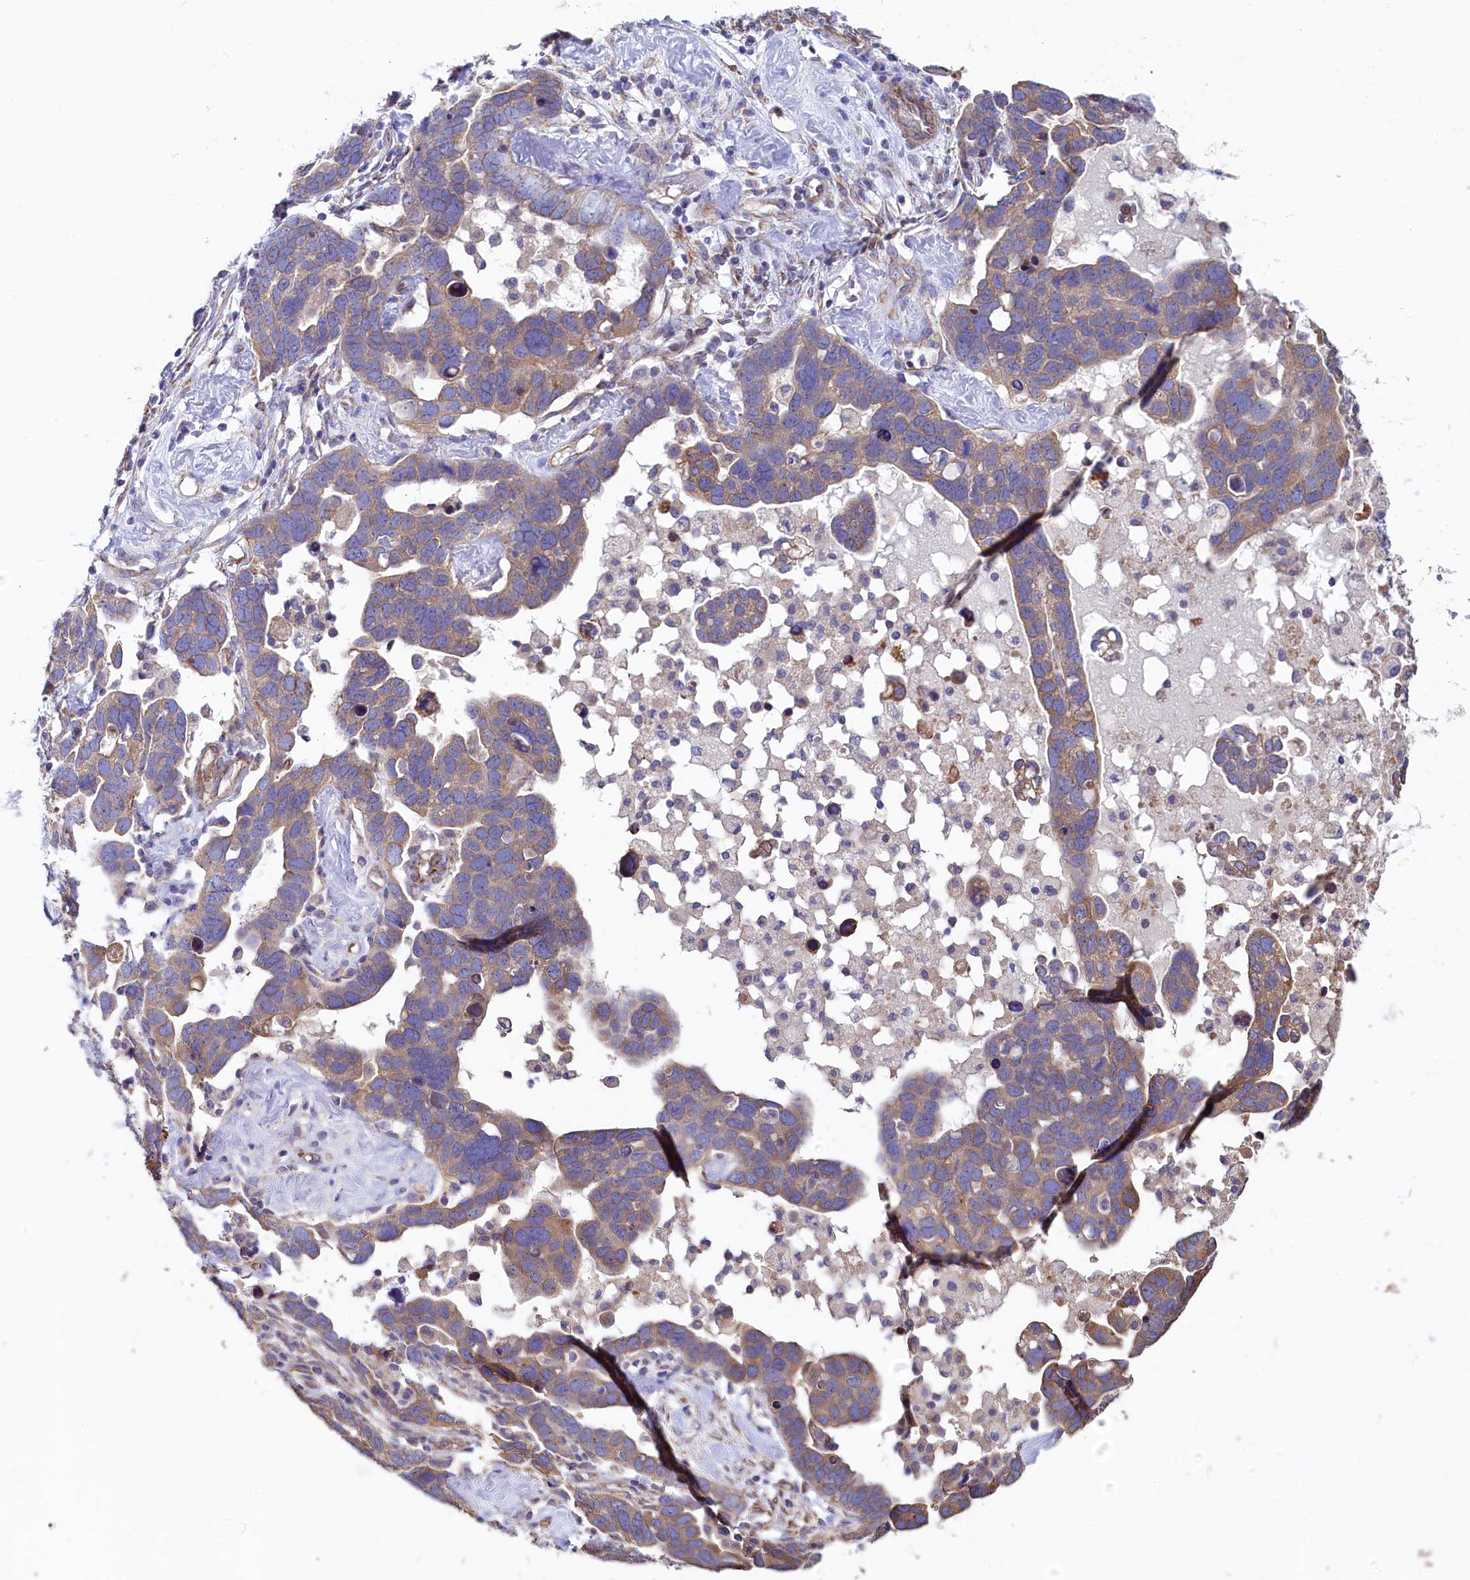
{"staining": {"intensity": "moderate", "quantity": "25%-75%", "location": "cytoplasmic/membranous"}, "tissue": "ovarian cancer", "cell_type": "Tumor cells", "image_type": "cancer", "snomed": [{"axis": "morphology", "description": "Cystadenocarcinoma, serous, NOS"}, {"axis": "topography", "description": "Ovary"}], "caption": "Human serous cystadenocarcinoma (ovarian) stained with a brown dye exhibits moderate cytoplasmic/membranous positive staining in approximately 25%-75% of tumor cells.", "gene": "SPATA2L", "patient": {"sex": "female", "age": 54}}